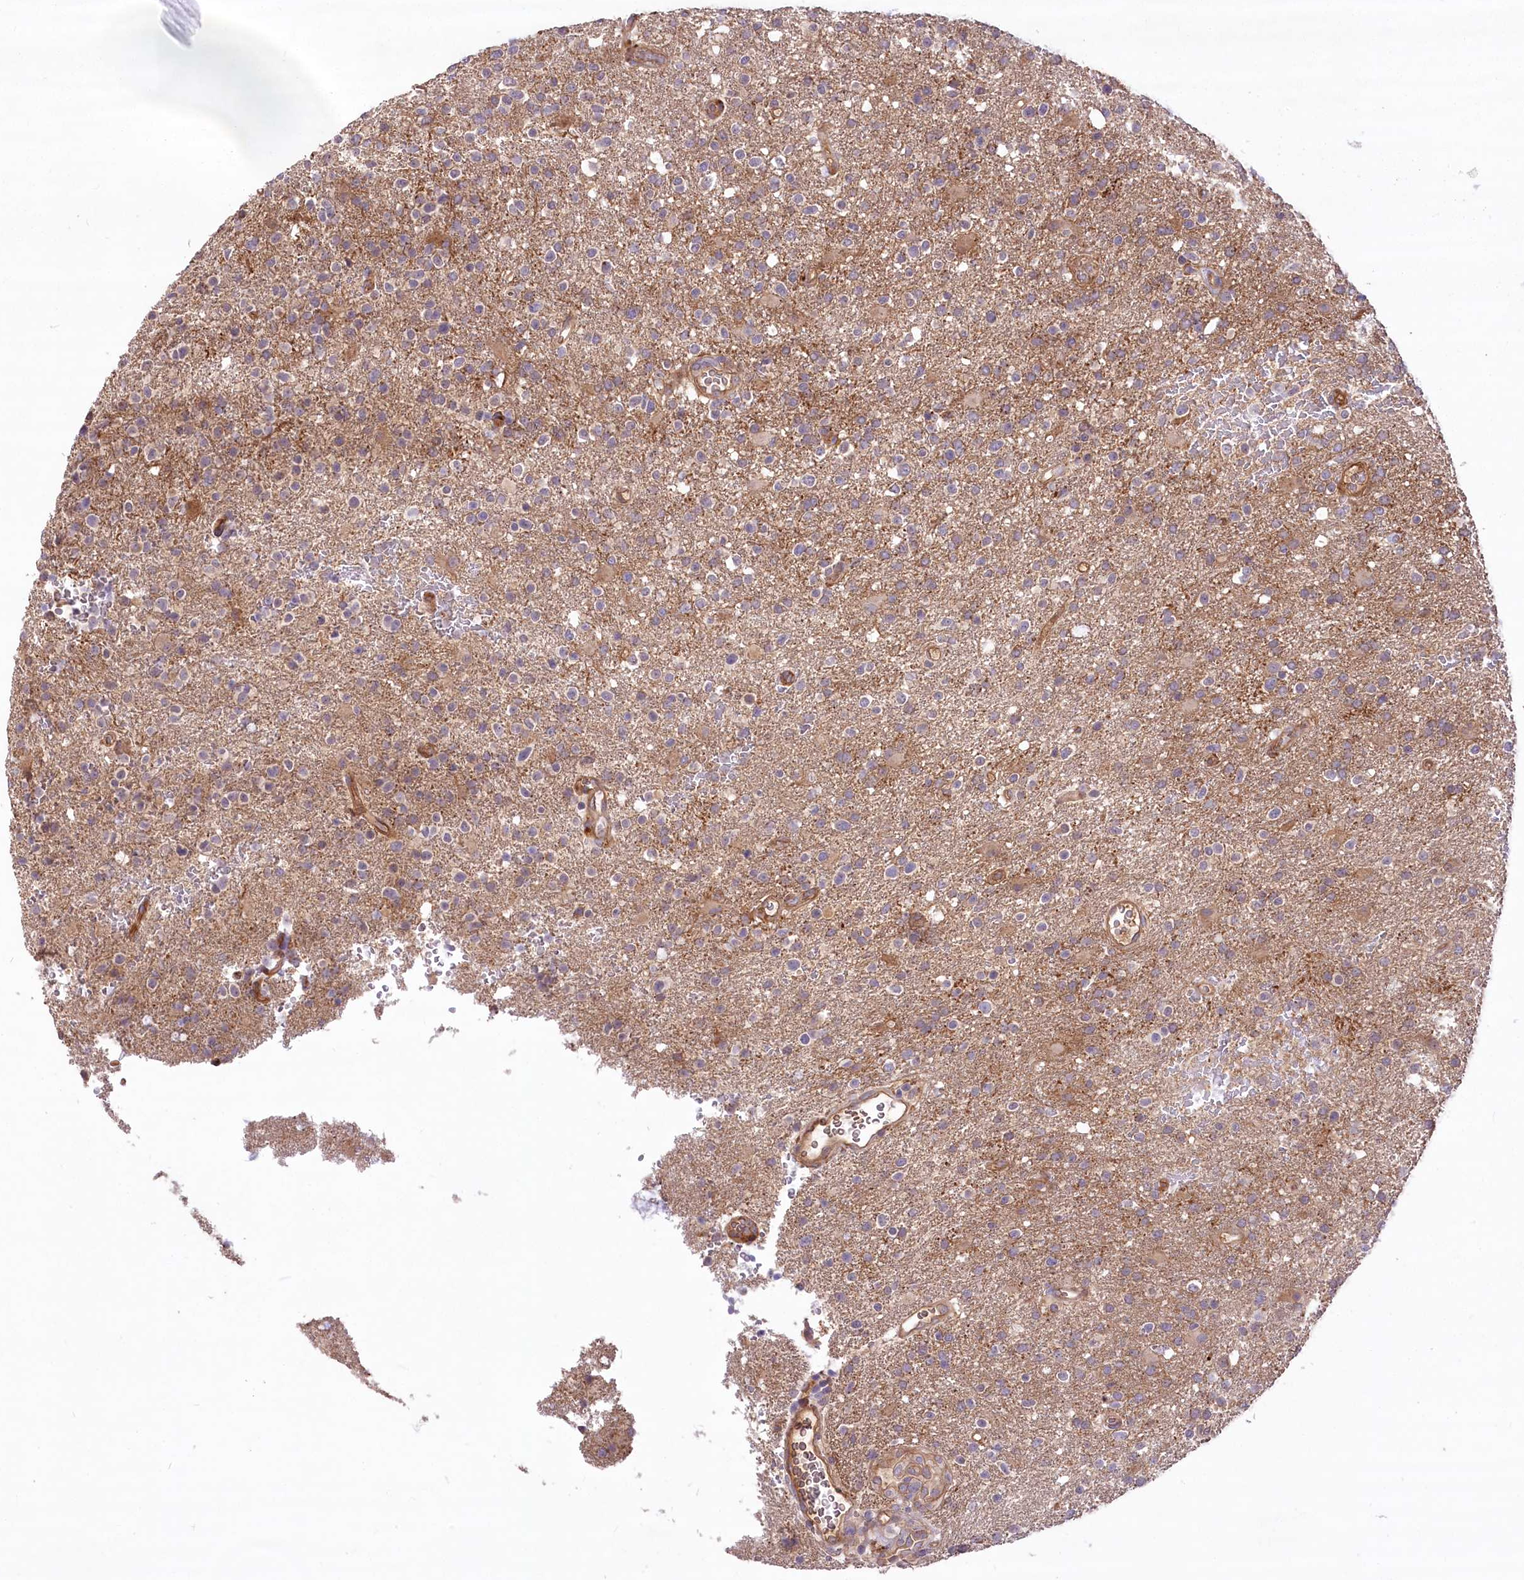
{"staining": {"intensity": "weak", "quantity": "25%-75%", "location": "cytoplasmic/membranous"}, "tissue": "glioma", "cell_type": "Tumor cells", "image_type": "cancer", "snomed": [{"axis": "morphology", "description": "Glioma, malignant, High grade"}, {"axis": "topography", "description": "Brain"}], "caption": "Glioma tissue reveals weak cytoplasmic/membranous positivity in approximately 25%-75% of tumor cells (brown staining indicates protein expression, while blue staining denotes nuclei).", "gene": "PSTK", "patient": {"sex": "male", "age": 72}}